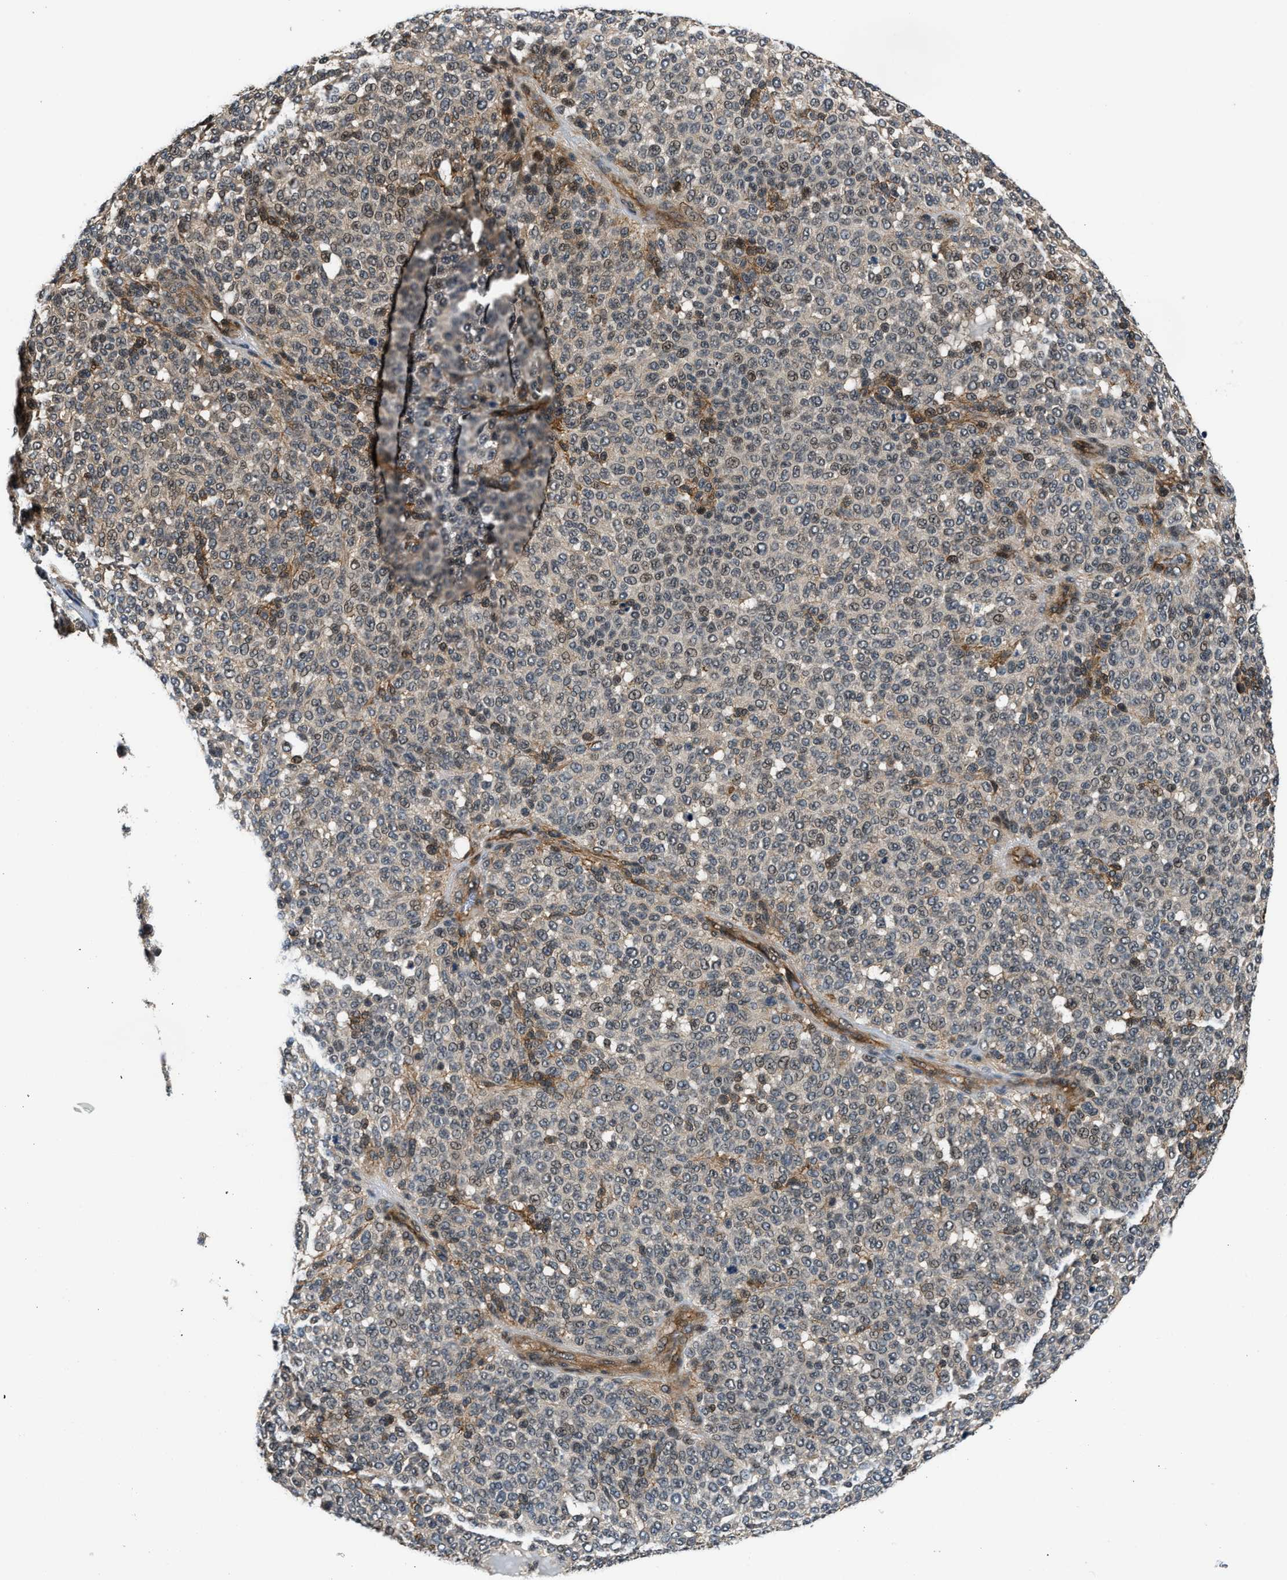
{"staining": {"intensity": "moderate", "quantity": "25%-75%", "location": "cytoplasmic/membranous,nuclear"}, "tissue": "melanoma", "cell_type": "Tumor cells", "image_type": "cancer", "snomed": [{"axis": "morphology", "description": "Malignant melanoma, NOS"}, {"axis": "topography", "description": "Skin"}], "caption": "Immunohistochemistry (IHC) micrograph of neoplastic tissue: human malignant melanoma stained using immunohistochemistry displays medium levels of moderate protein expression localized specifically in the cytoplasmic/membranous and nuclear of tumor cells, appearing as a cytoplasmic/membranous and nuclear brown color.", "gene": "COPS2", "patient": {"sex": "male", "age": 59}}